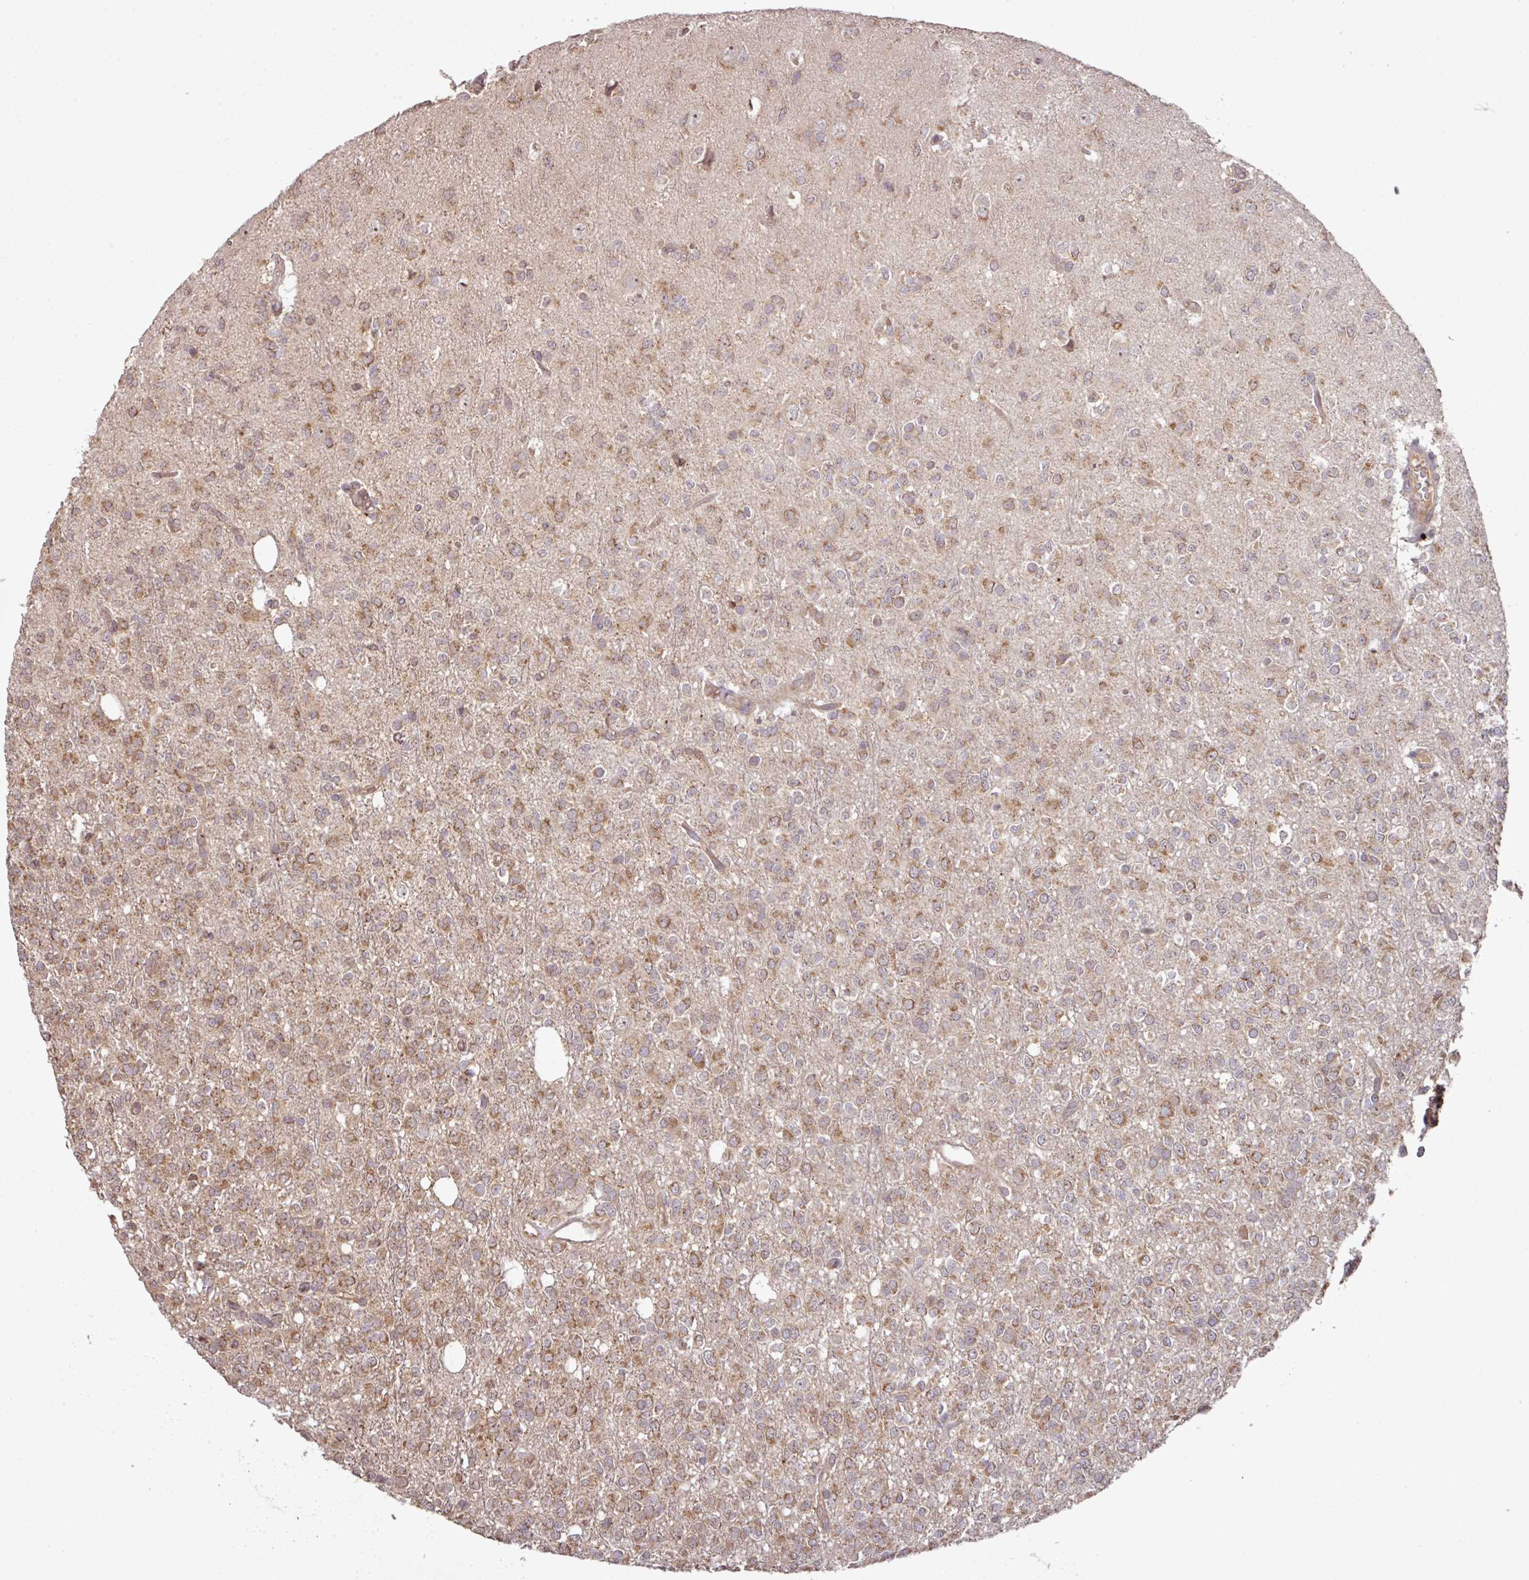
{"staining": {"intensity": "moderate", "quantity": ">75%", "location": "cytoplasmic/membranous"}, "tissue": "glioma", "cell_type": "Tumor cells", "image_type": "cancer", "snomed": [{"axis": "morphology", "description": "Glioma, malignant, Low grade"}, {"axis": "topography", "description": "Brain"}], "caption": "A high-resolution image shows immunohistochemistry staining of malignant low-grade glioma, which displays moderate cytoplasmic/membranous staining in approximately >75% of tumor cells.", "gene": "MRRF", "patient": {"sex": "female", "age": 33}}